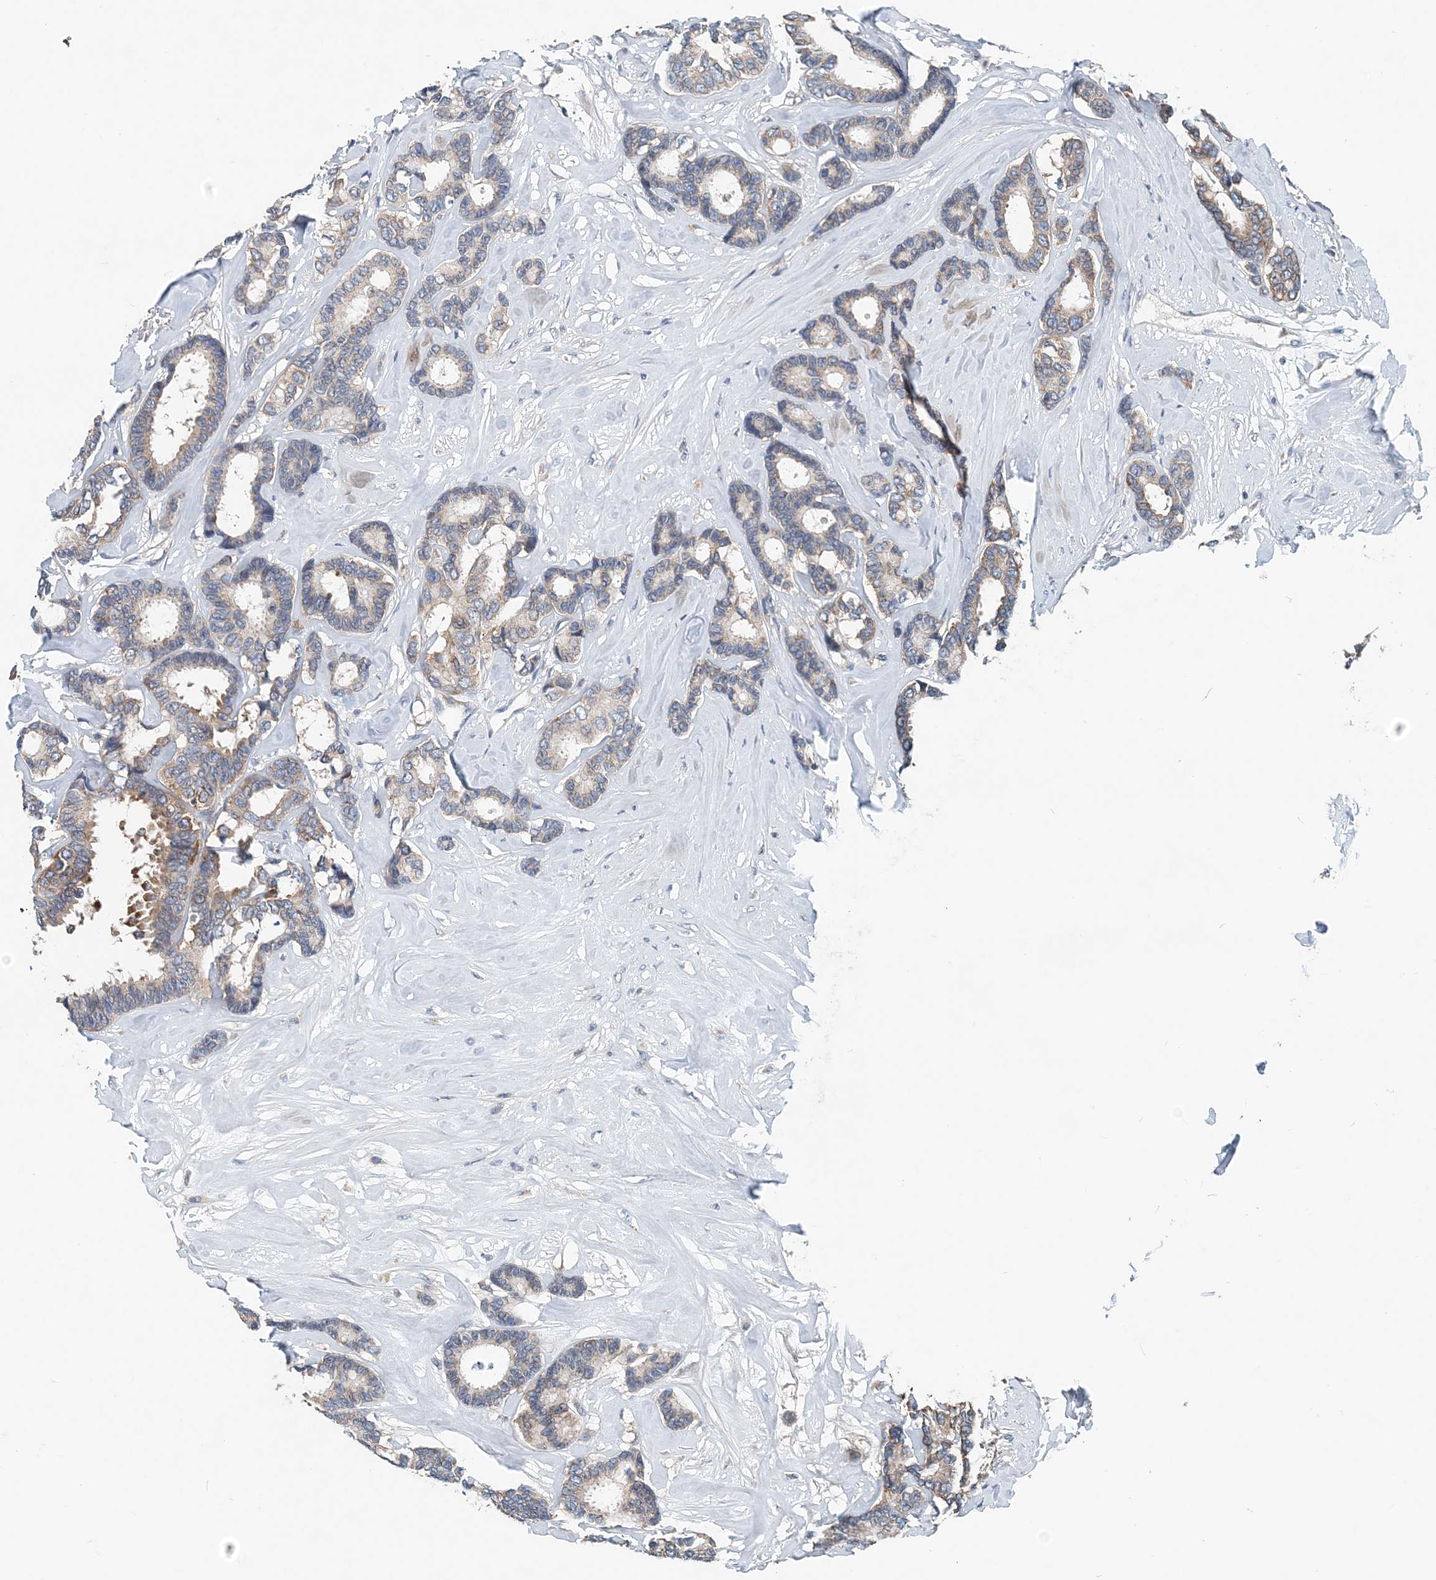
{"staining": {"intensity": "weak", "quantity": ">75%", "location": "cytoplasmic/membranous"}, "tissue": "breast cancer", "cell_type": "Tumor cells", "image_type": "cancer", "snomed": [{"axis": "morphology", "description": "Duct carcinoma"}, {"axis": "topography", "description": "Breast"}], "caption": "Immunohistochemistry of breast cancer (invasive ductal carcinoma) reveals low levels of weak cytoplasmic/membranous expression in approximately >75% of tumor cells. The staining was performed using DAB (3,3'-diaminobenzidine) to visualize the protein expression in brown, while the nuclei were stained in blue with hematoxylin (Magnification: 20x).", "gene": "EEF1A2", "patient": {"sex": "female", "age": 87}}